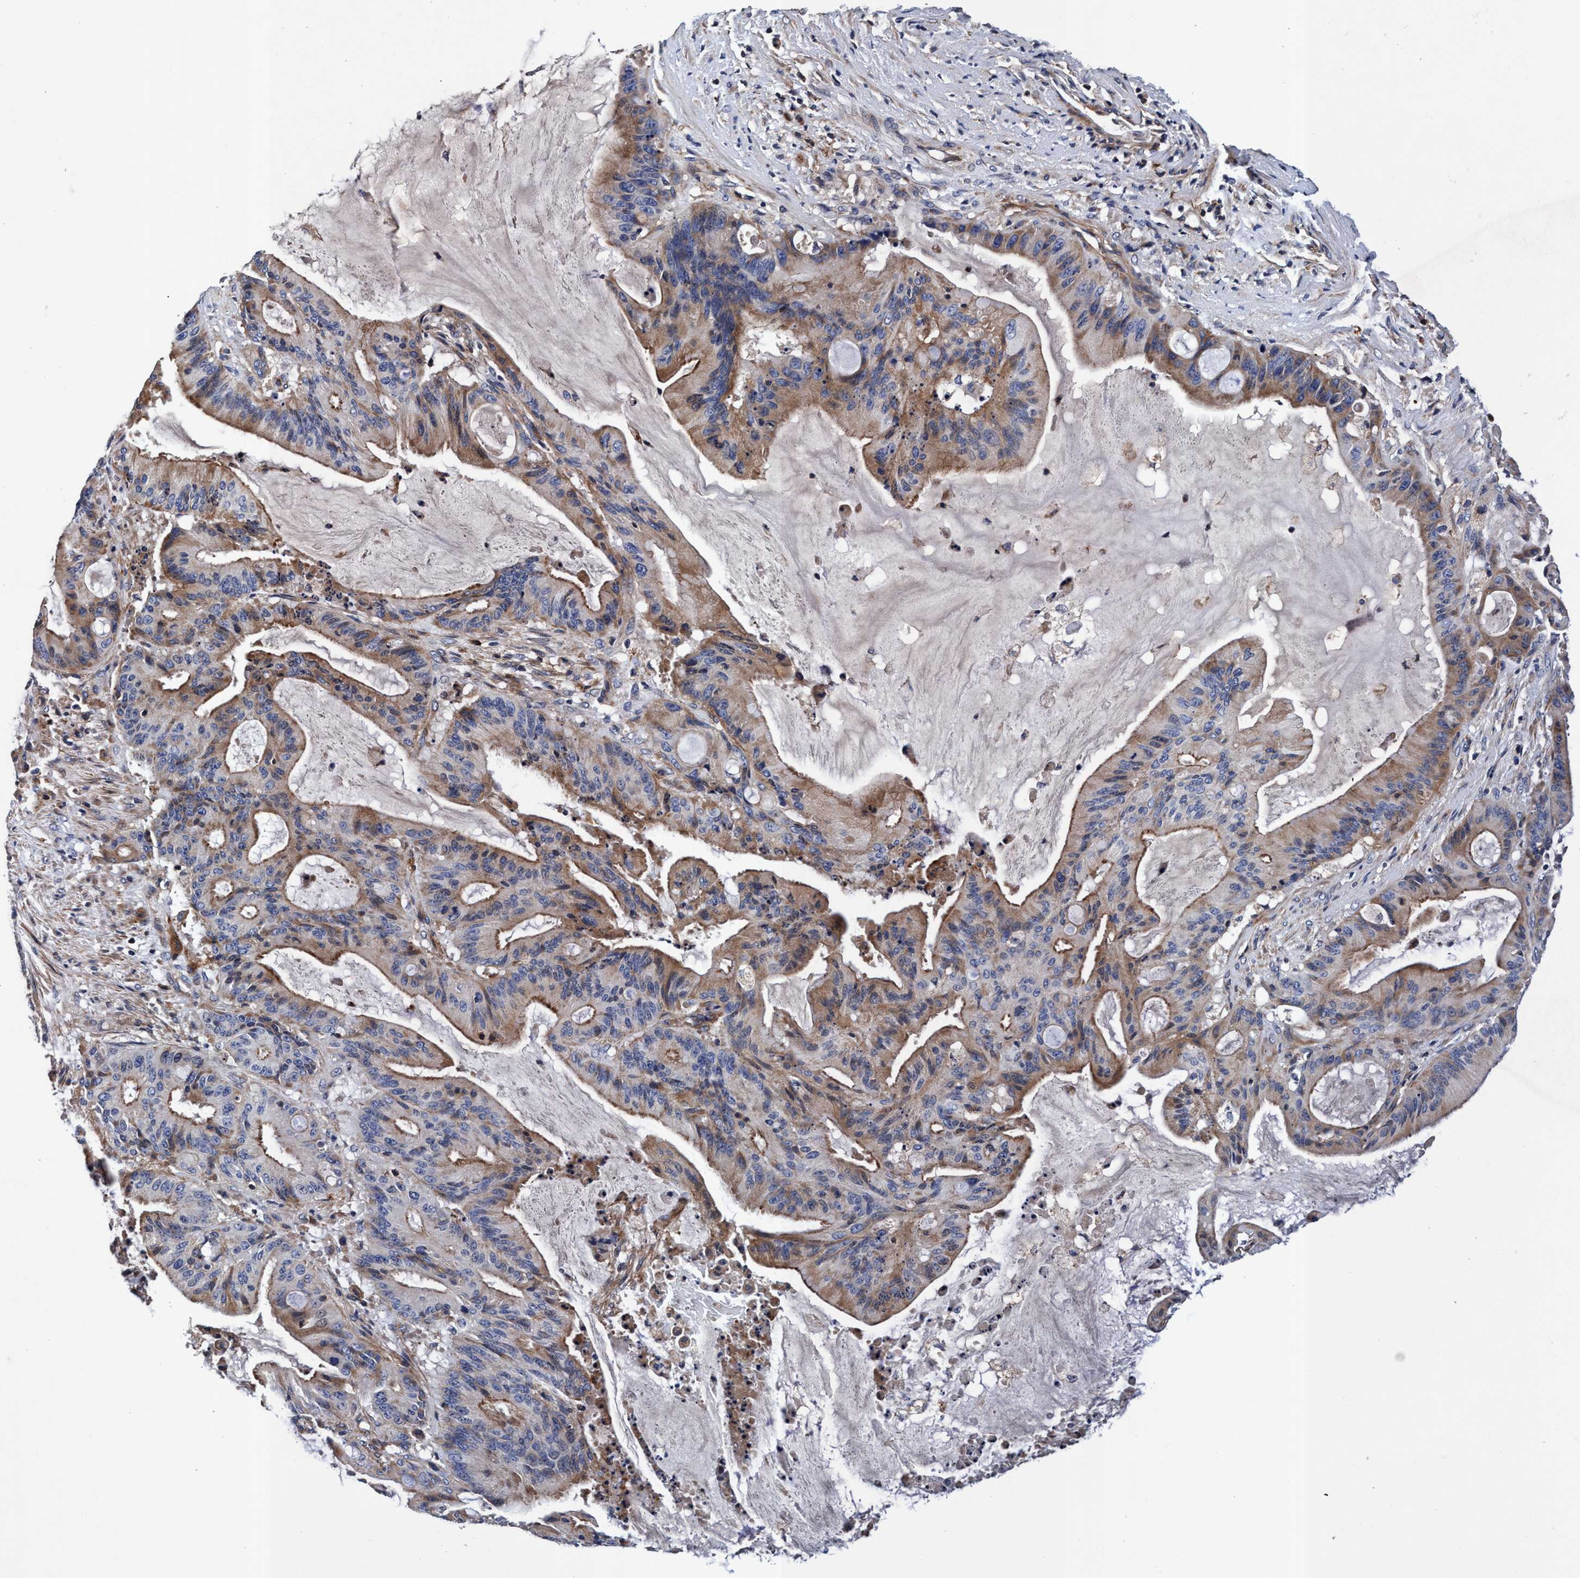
{"staining": {"intensity": "moderate", "quantity": "25%-75%", "location": "cytoplasmic/membranous"}, "tissue": "liver cancer", "cell_type": "Tumor cells", "image_type": "cancer", "snomed": [{"axis": "morphology", "description": "Normal tissue, NOS"}, {"axis": "morphology", "description": "Cholangiocarcinoma"}, {"axis": "topography", "description": "Liver"}, {"axis": "topography", "description": "Peripheral nerve tissue"}], "caption": "An immunohistochemistry histopathology image of neoplastic tissue is shown. Protein staining in brown shows moderate cytoplasmic/membranous positivity in liver cholangiocarcinoma within tumor cells.", "gene": "RNF208", "patient": {"sex": "female", "age": 73}}